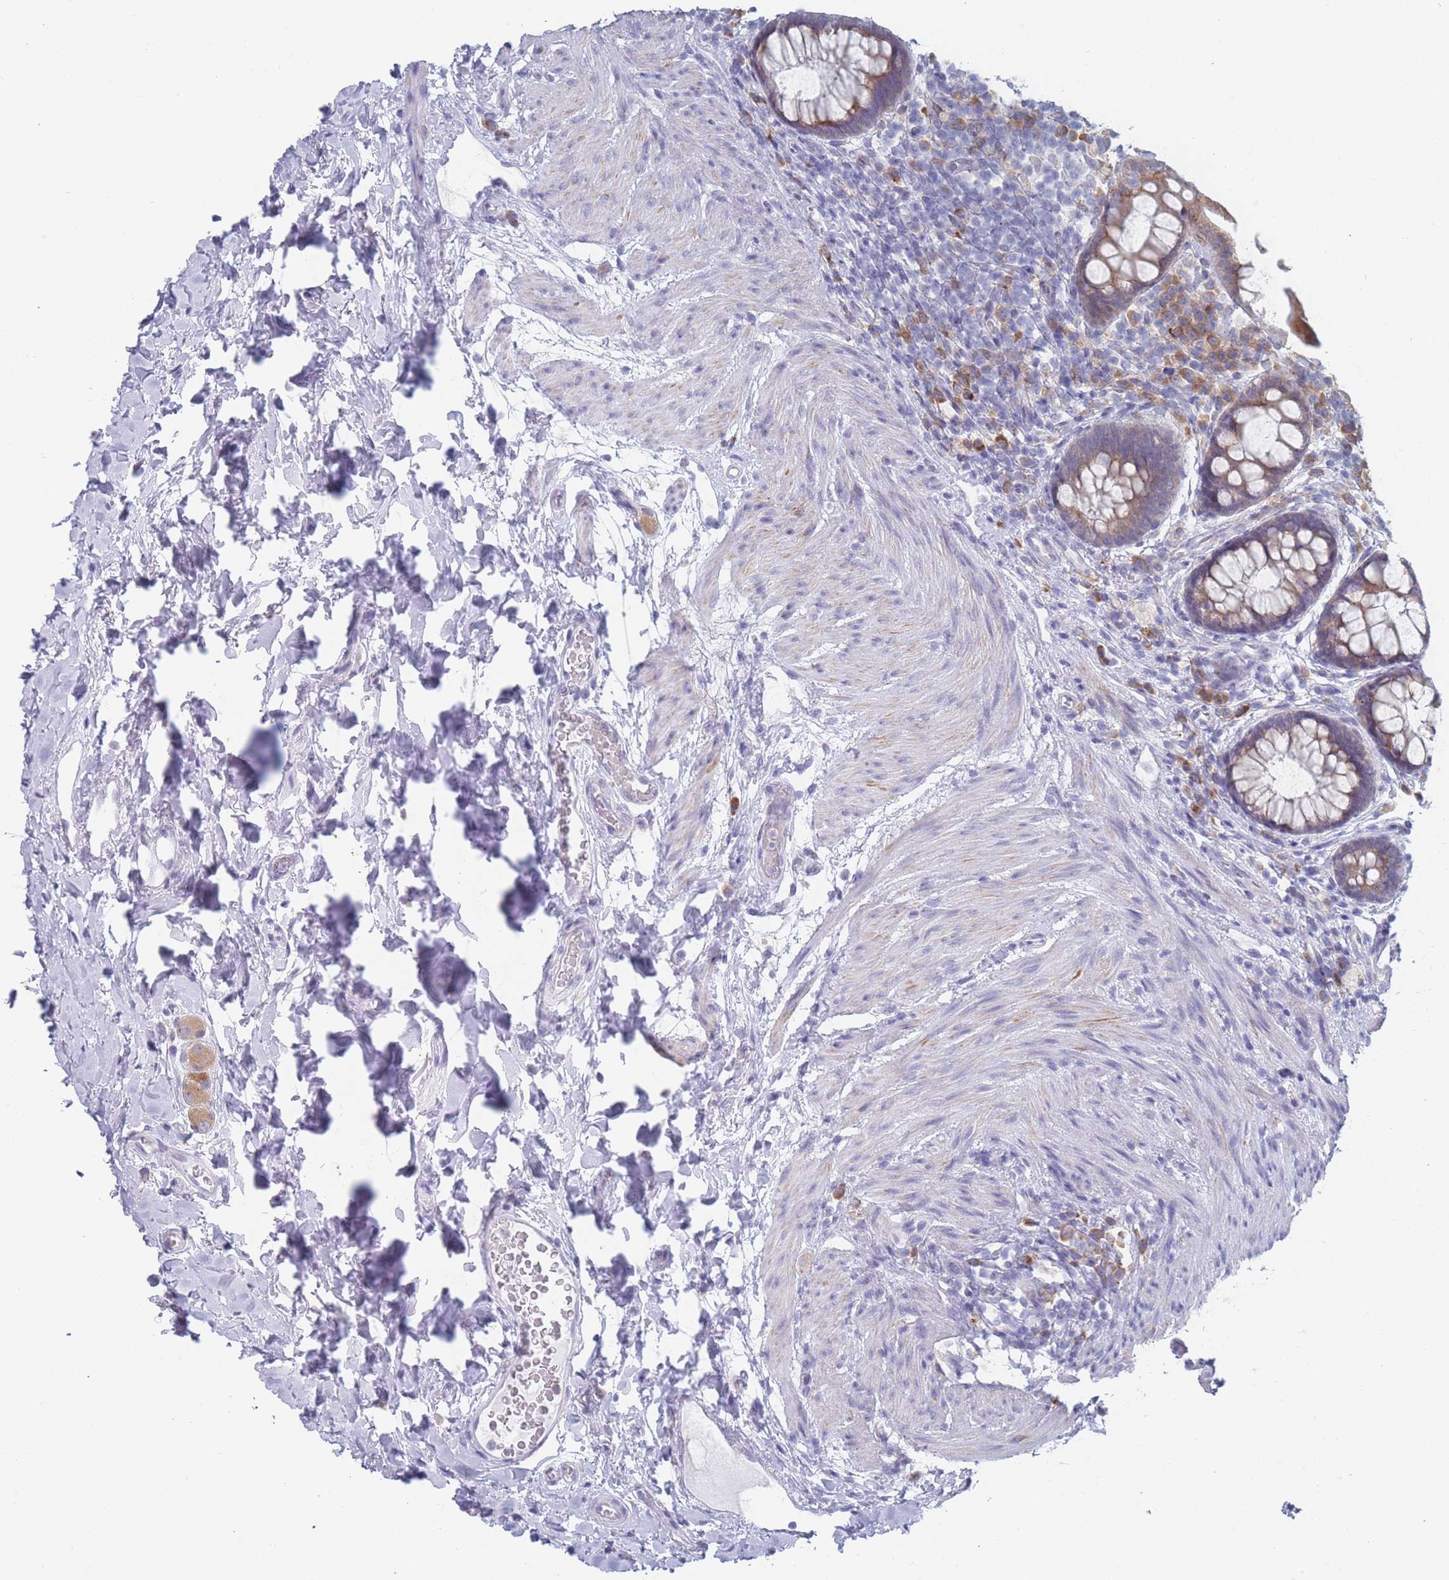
{"staining": {"intensity": "moderate", "quantity": ">75%", "location": "cytoplasmic/membranous"}, "tissue": "rectum", "cell_type": "Glandular cells", "image_type": "normal", "snomed": [{"axis": "morphology", "description": "Normal tissue, NOS"}, {"axis": "topography", "description": "Rectum"}, {"axis": "topography", "description": "Peripheral nerve tissue"}], "caption": "Immunohistochemical staining of unremarkable human rectum exhibits medium levels of moderate cytoplasmic/membranous staining in approximately >75% of glandular cells.", "gene": "TMED10", "patient": {"sex": "female", "age": 69}}